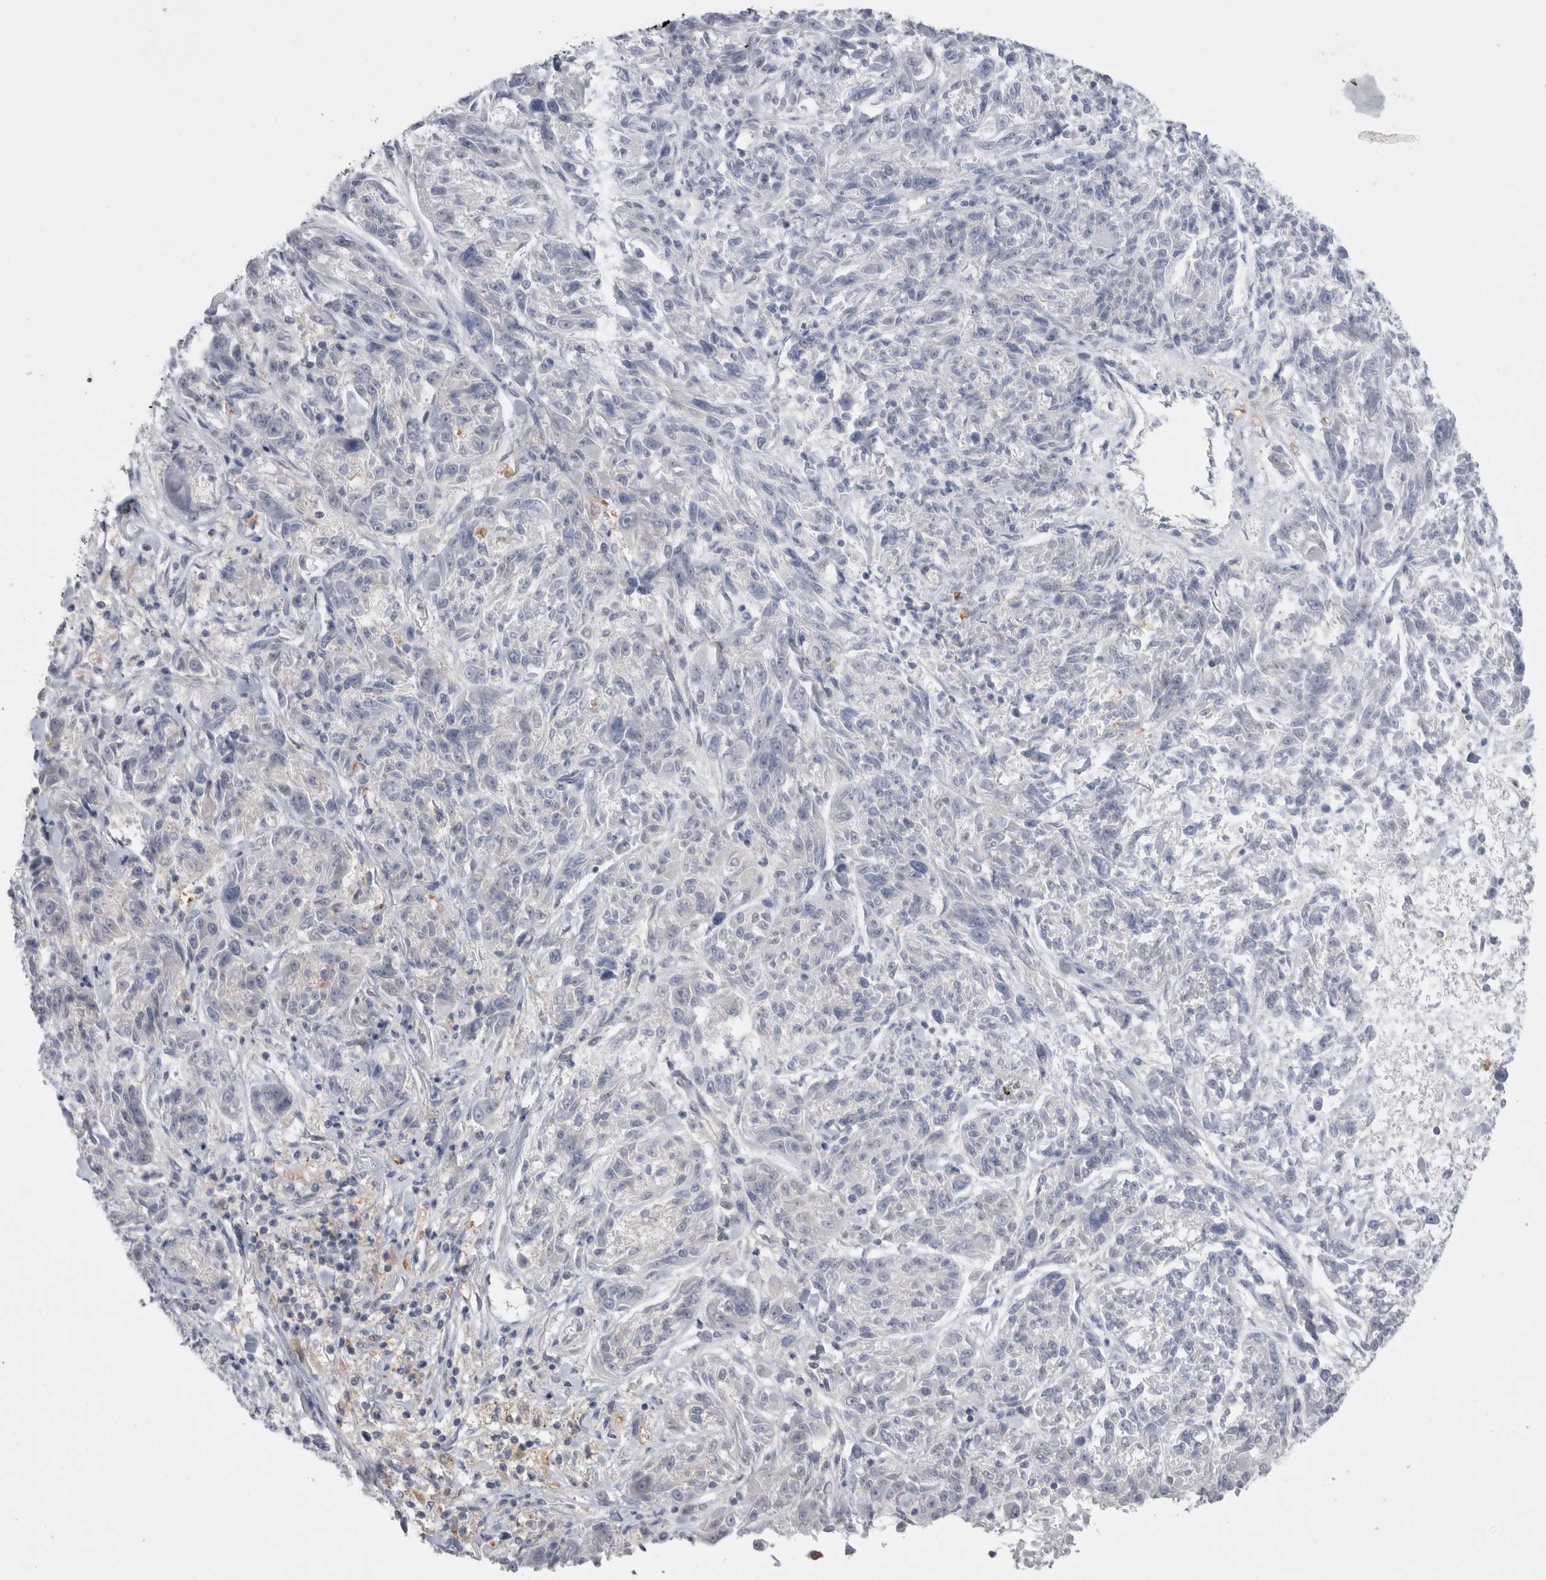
{"staining": {"intensity": "negative", "quantity": "none", "location": "none"}, "tissue": "melanoma", "cell_type": "Tumor cells", "image_type": "cancer", "snomed": [{"axis": "morphology", "description": "Malignant melanoma, NOS"}, {"axis": "topography", "description": "Skin"}], "caption": "Image shows no significant protein staining in tumor cells of melanoma.", "gene": "KYAT3", "patient": {"sex": "male", "age": 53}}